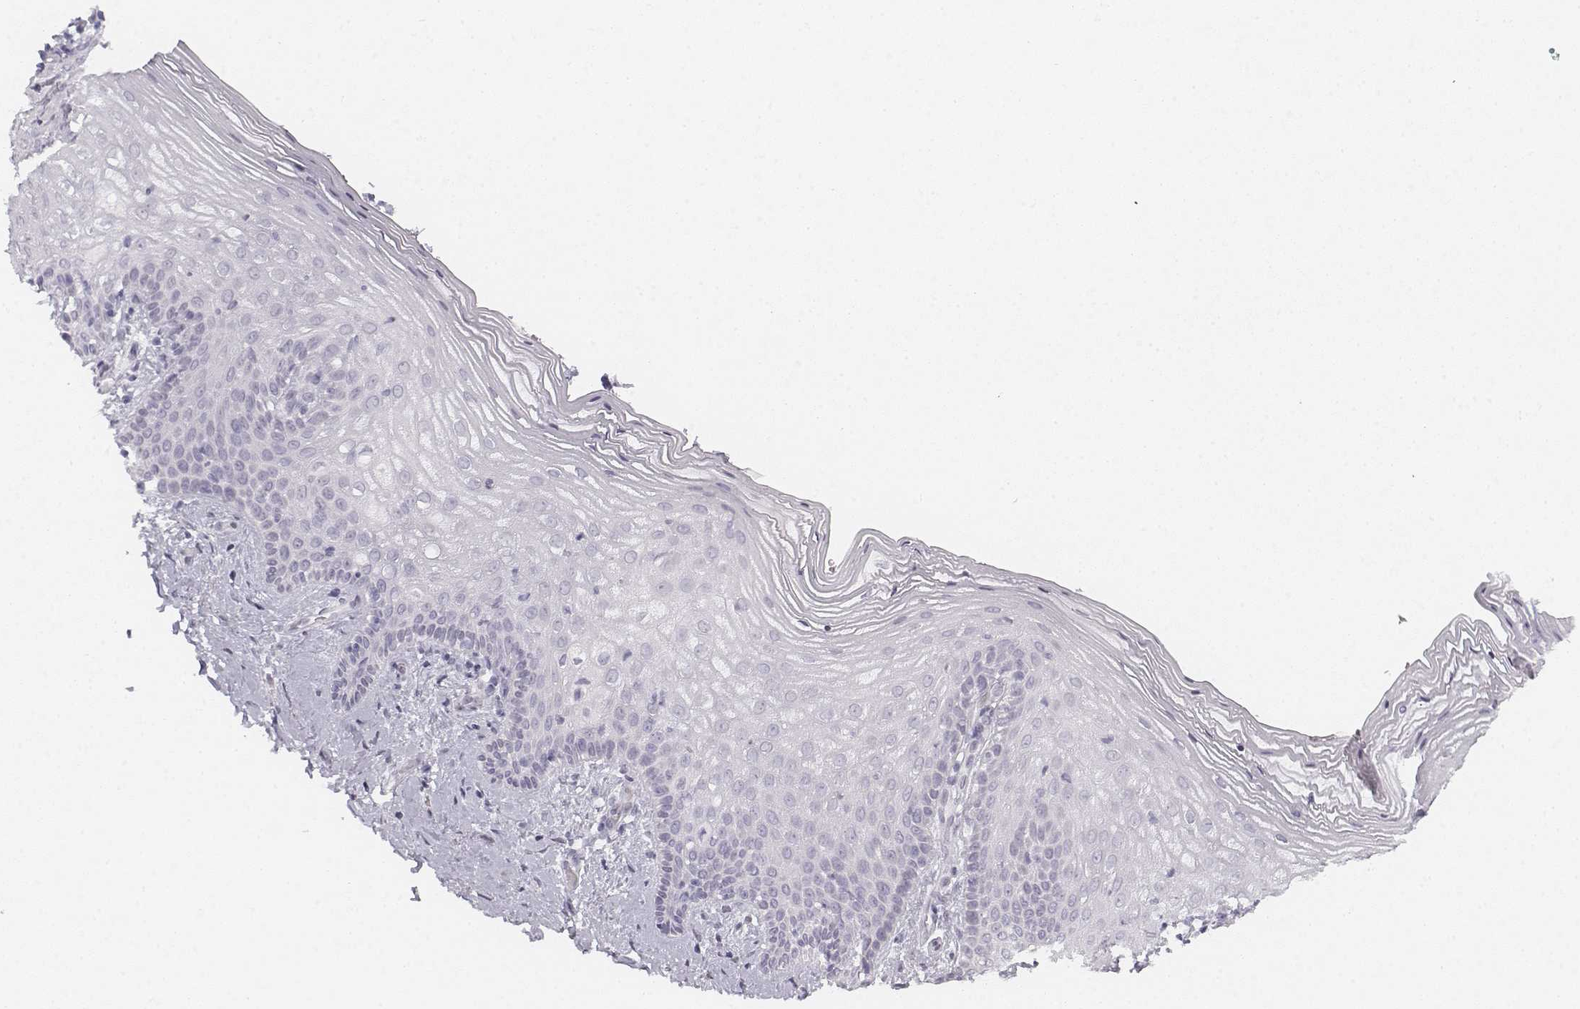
{"staining": {"intensity": "negative", "quantity": "none", "location": "none"}, "tissue": "vagina", "cell_type": "Squamous epithelial cells", "image_type": "normal", "snomed": [{"axis": "morphology", "description": "Normal tissue, NOS"}, {"axis": "topography", "description": "Vagina"}], "caption": "IHC photomicrograph of benign human vagina stained for a protein (brown), which displays no expression in squamous epithelial cells. The staining is performed using DAB brown chromogen with nuclei counter-stained in using hematoxylin.", "gene": "KRTAP2", "patient": {"sex": "female", "age": 45}}